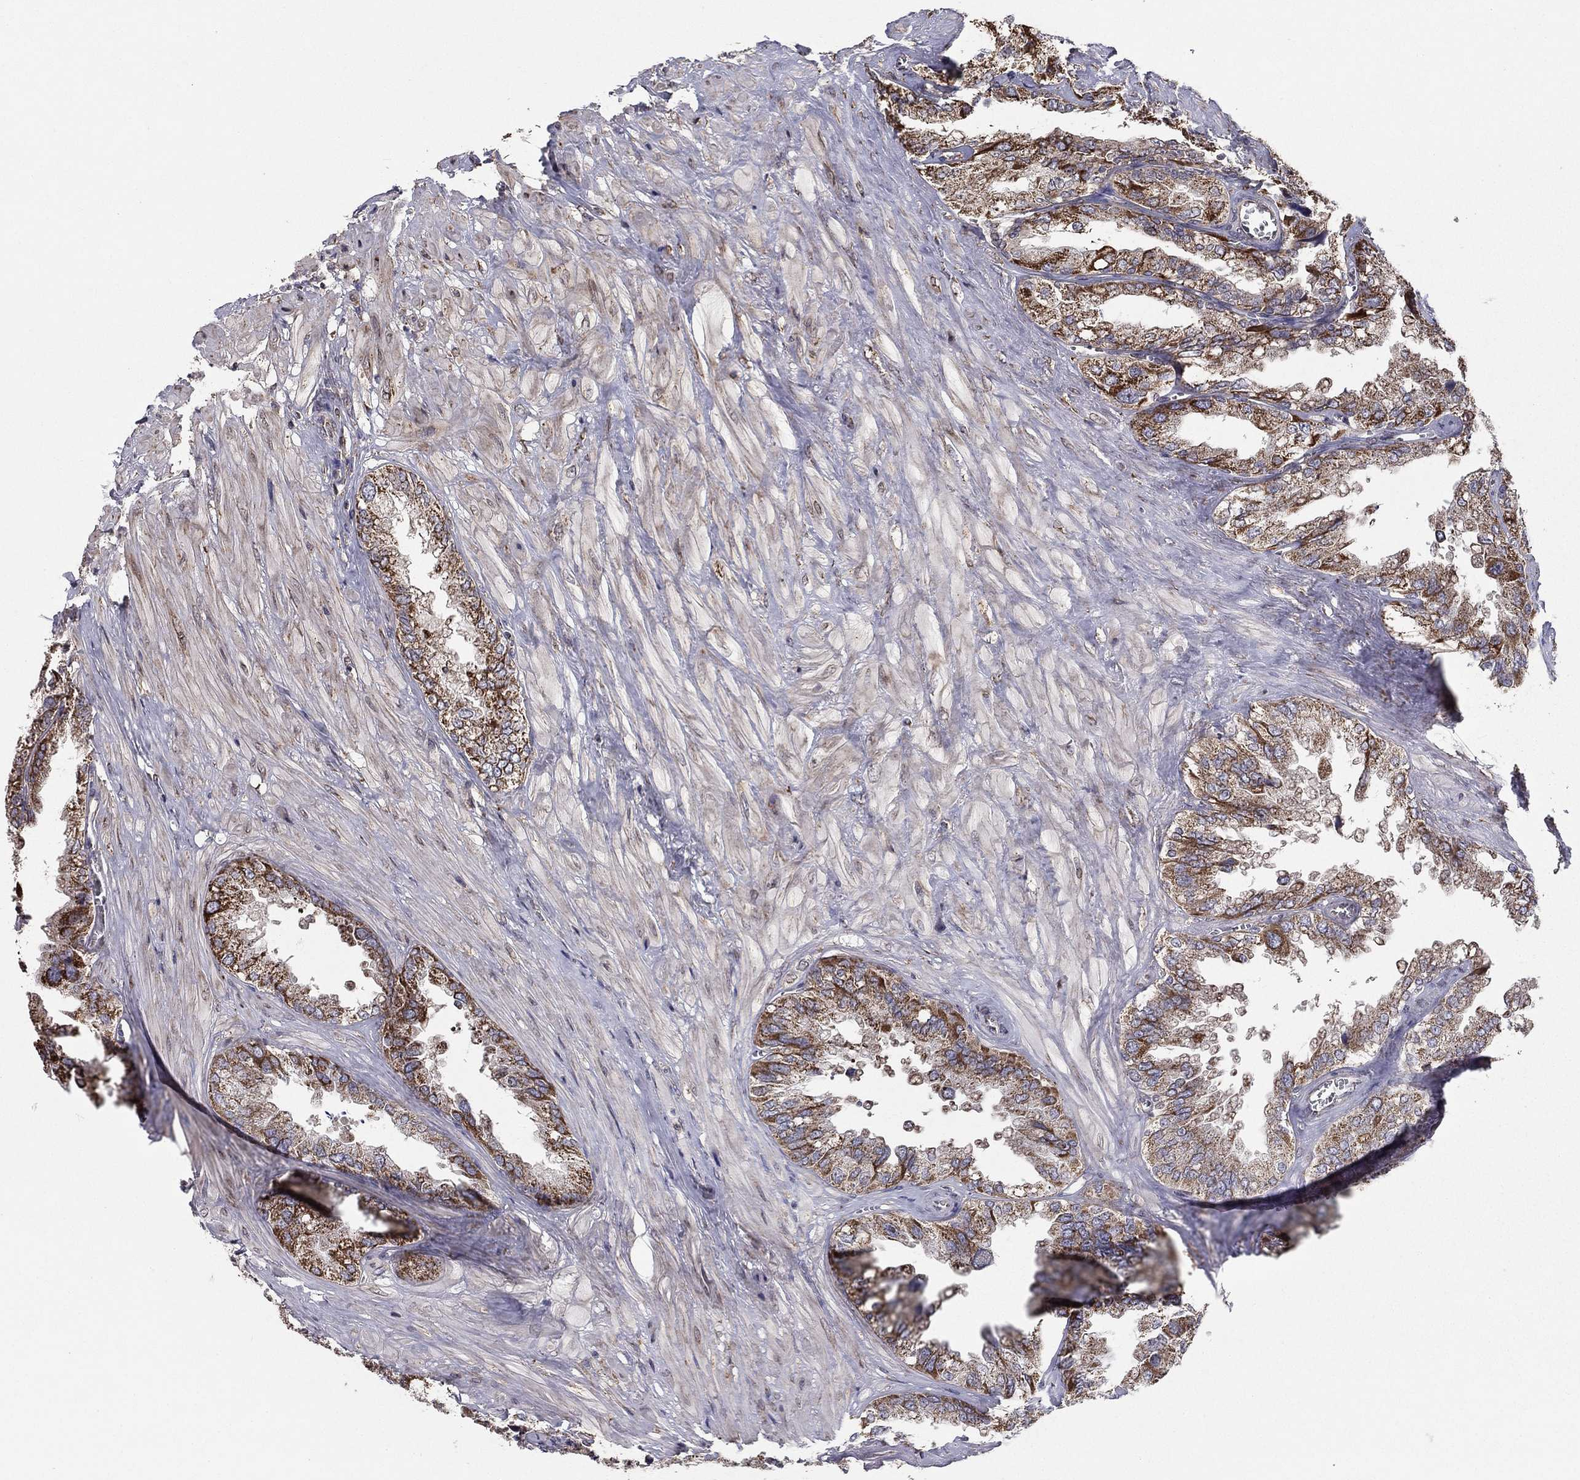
{"staining": {"intensity": "strong", "quantity": "25%-75%", "location": "cytoplasmic/membranous"}, "tissue": "seminal vesicle", "cell_type": "Glandular cells", "image_type": "normal", "snomed": [{"axis": "morphology", "description": "Normal tissue, NOS"}, {"axis": "topography", "description": "Seminal veicle"}], "caption": "An image of seminal vesicle stained for a protein exhibits strong cytoplasmic/membranous brown staining in glandular cells.", "gene": "NKIRAS1", "patient": {"sex": "male", "age": 67}}